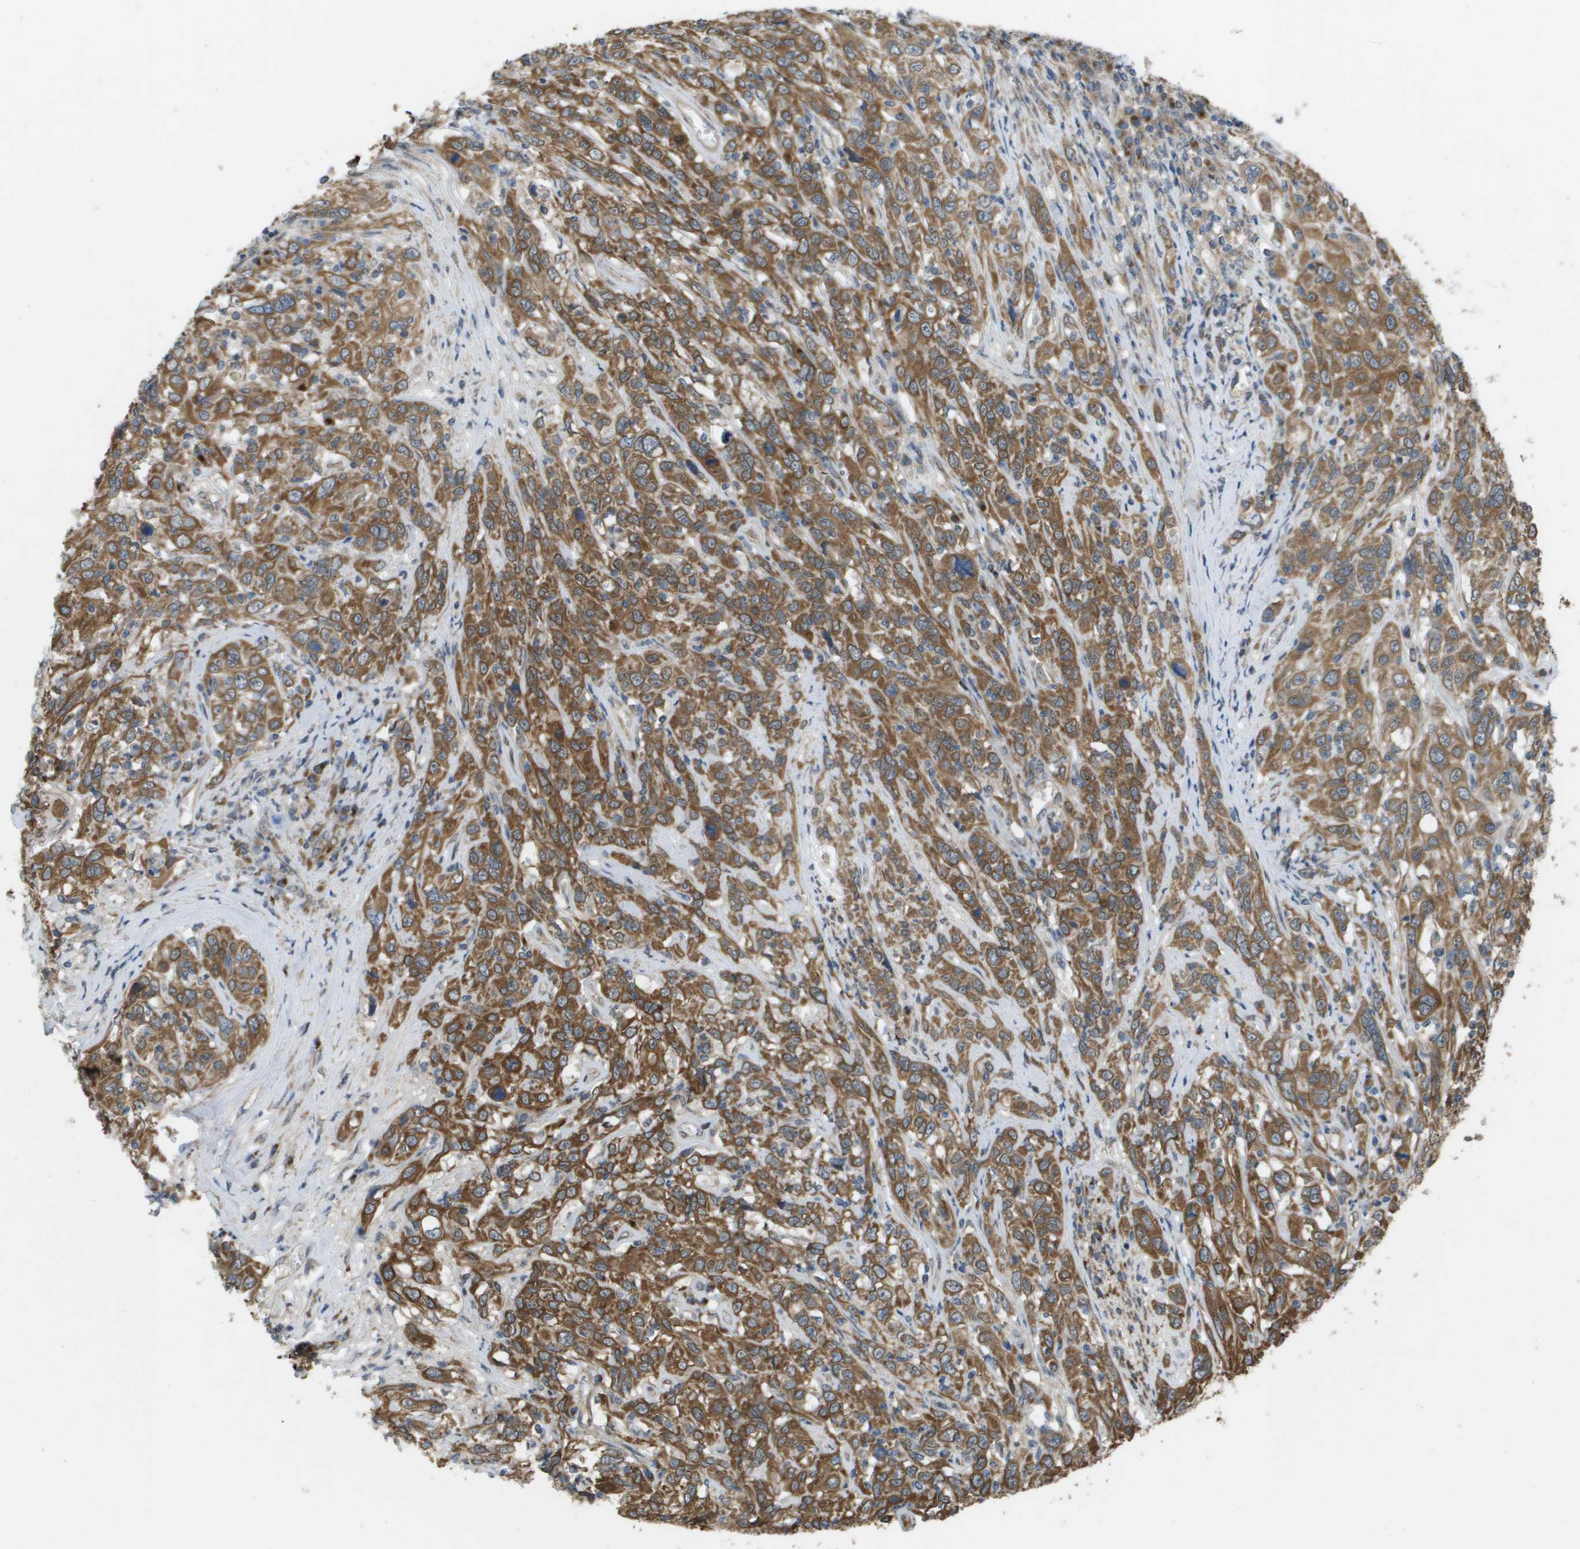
{"staining": {"intensity": "moderate", "quantity": ">75%", "location": "cytoplasmic/membranous"}, "tissue": "cervical cancer", "cell_type": "Tumor cells", "image_type": "cancer", "snomed": [{"axis": "morphology", "description": "Squamous cell carcinoma, NOS"}, {"axis": "topography", "description": "Cervix"}], "caption": "An image of cervical cancer (squamous cell carcinoma) stained for a protein shows moderate cytoplasmic/membranous brown staining in tumor cells.", "gene": "IFNLR1", "patient": {"sex": "female", "age": 46}}